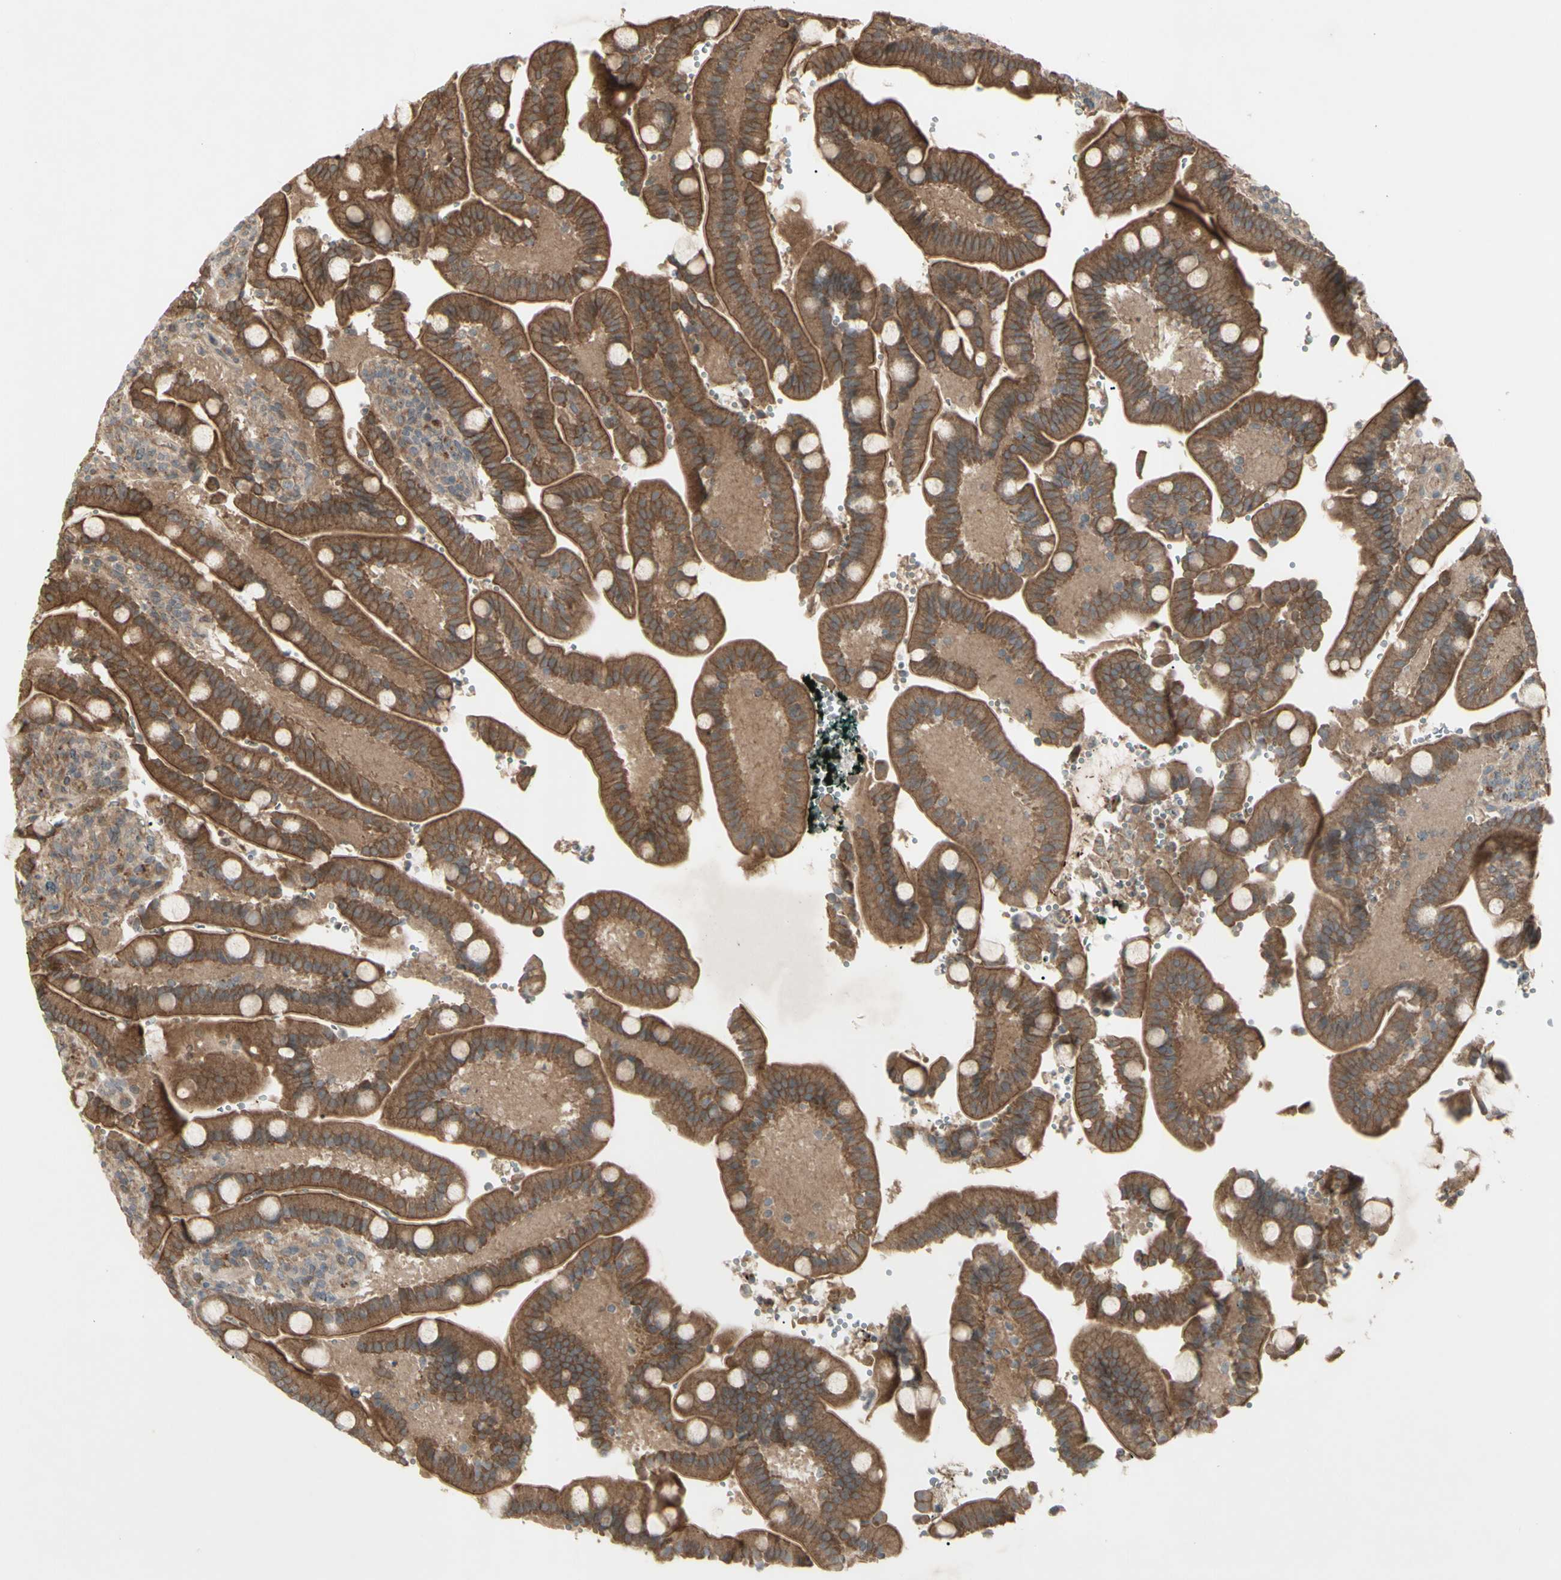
{"staining": {"intensity": "moderate", "quantity": ">75%", "location": "cytoplasmic/membranous"}, "tissue": "duodenum", "cell_type": "Glandular cells", "image_type": "normal", "snomed": [{"axis": "morphology", "description": "Normal tissue, NOS"}, {"axis": "topography", "description": "Small intestine, NOS"}], "caption": "Immunohistochemistry (IHC) histopathology image of unremarkable duodenum stained for a protein (brown), which displays medium levels of moderate cytoplasmic/membranous staining in approximately >75% of glandular cells.", "gene": "JAG1", "patient": {"sex": "female", "age": 71}}